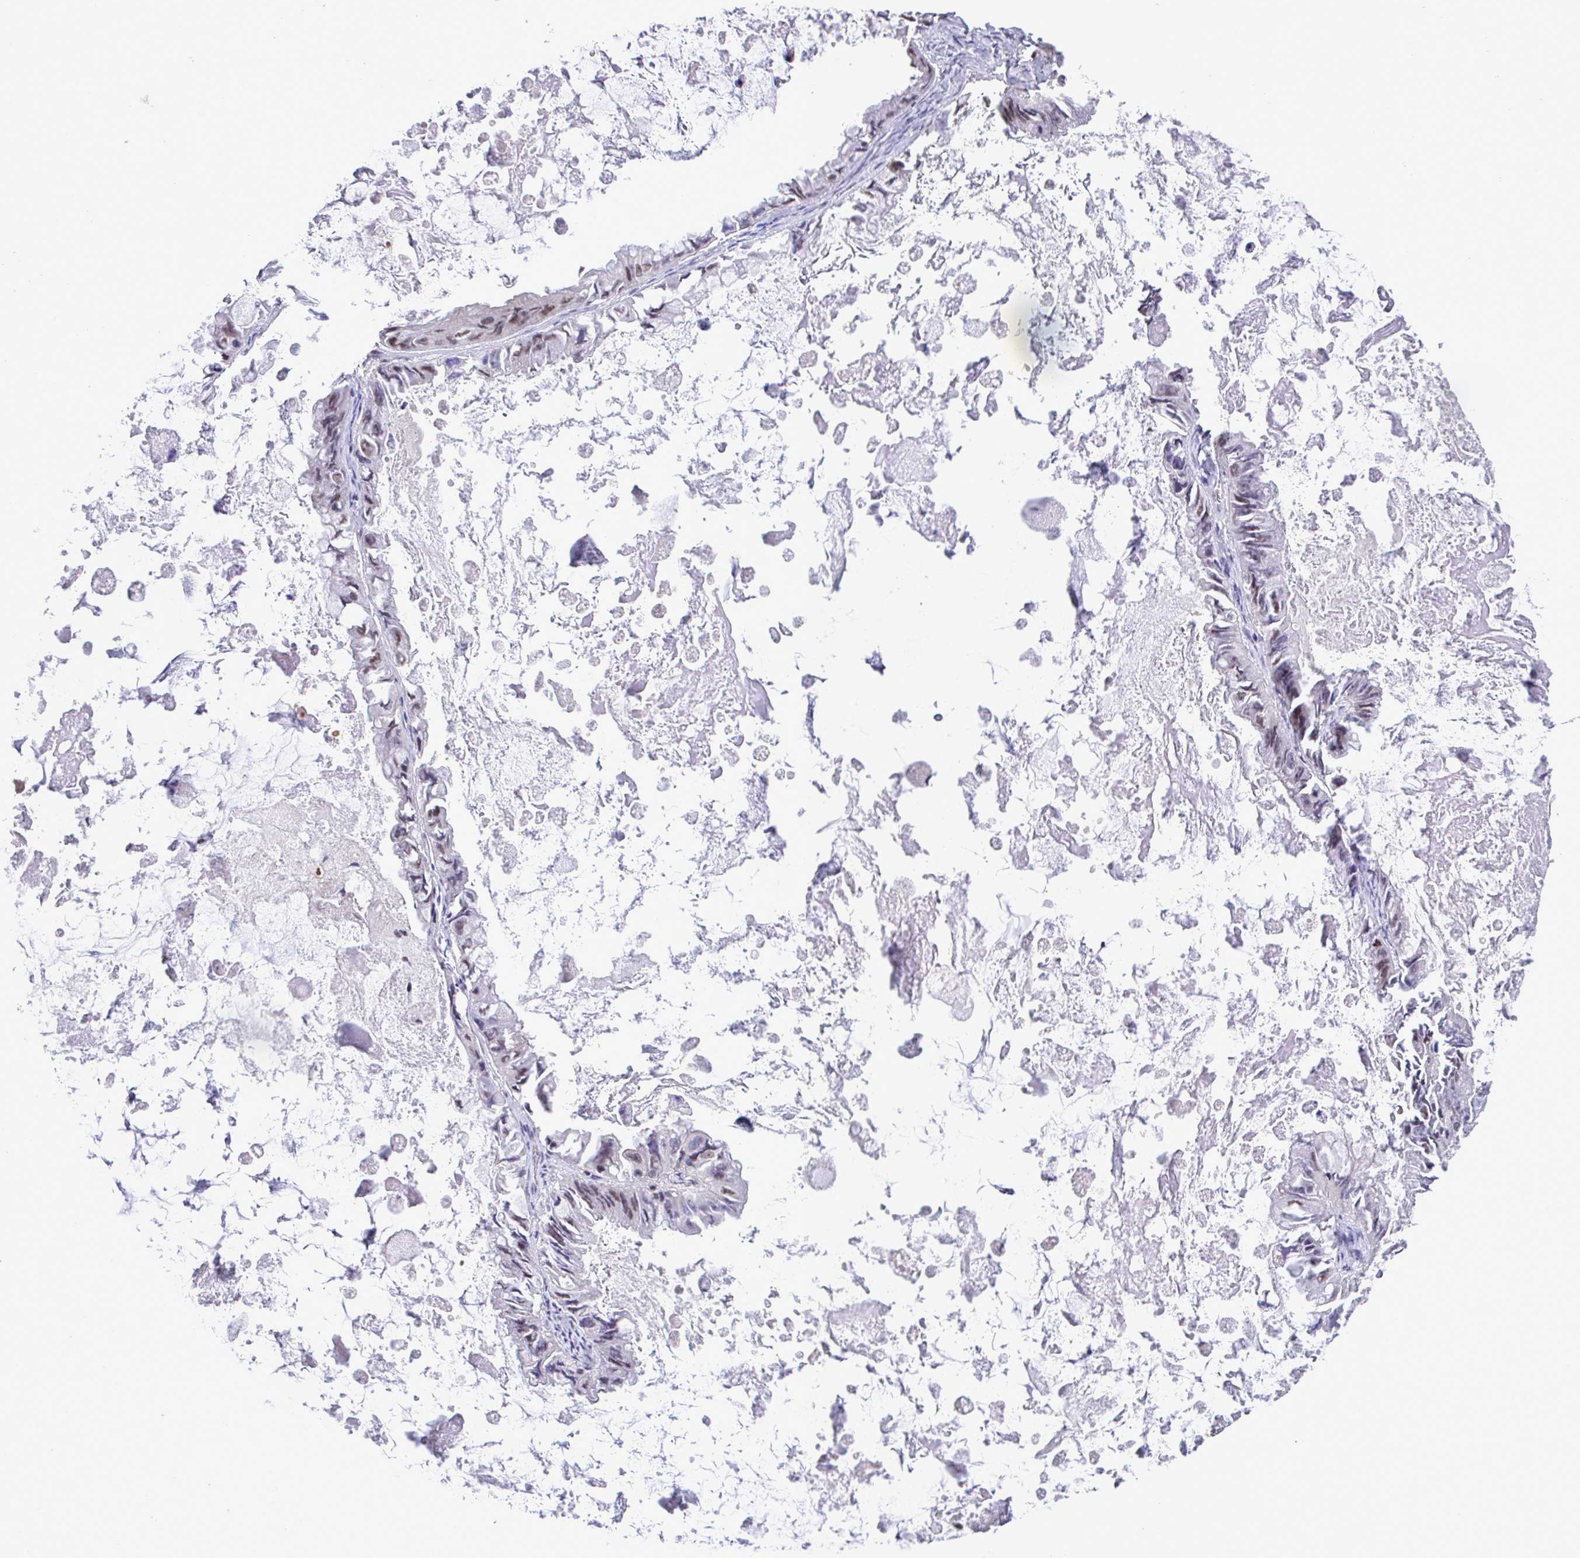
{"staining": {"intensity": "moderate", "quantity": ">75%", "location": "nuclear"}, "tissue": "ovarian cancer", "cell_type": "Tumor cells", "image_type": "cancer", "snomed": [{"axis": "morphology", "description": "Cystadenocarcinoma, mucinous, NOS"}, {"axis": "topography", "description": "Ovary"}], "caption": "The histopathology image reveals staining of ovarian mucinous cystadenocarcinoma, revealing moderate nuclear protein positivity (brown color) within tumor cells.", "gene": "OR6K3", "patient": {"sex": "female", "age": 61}}